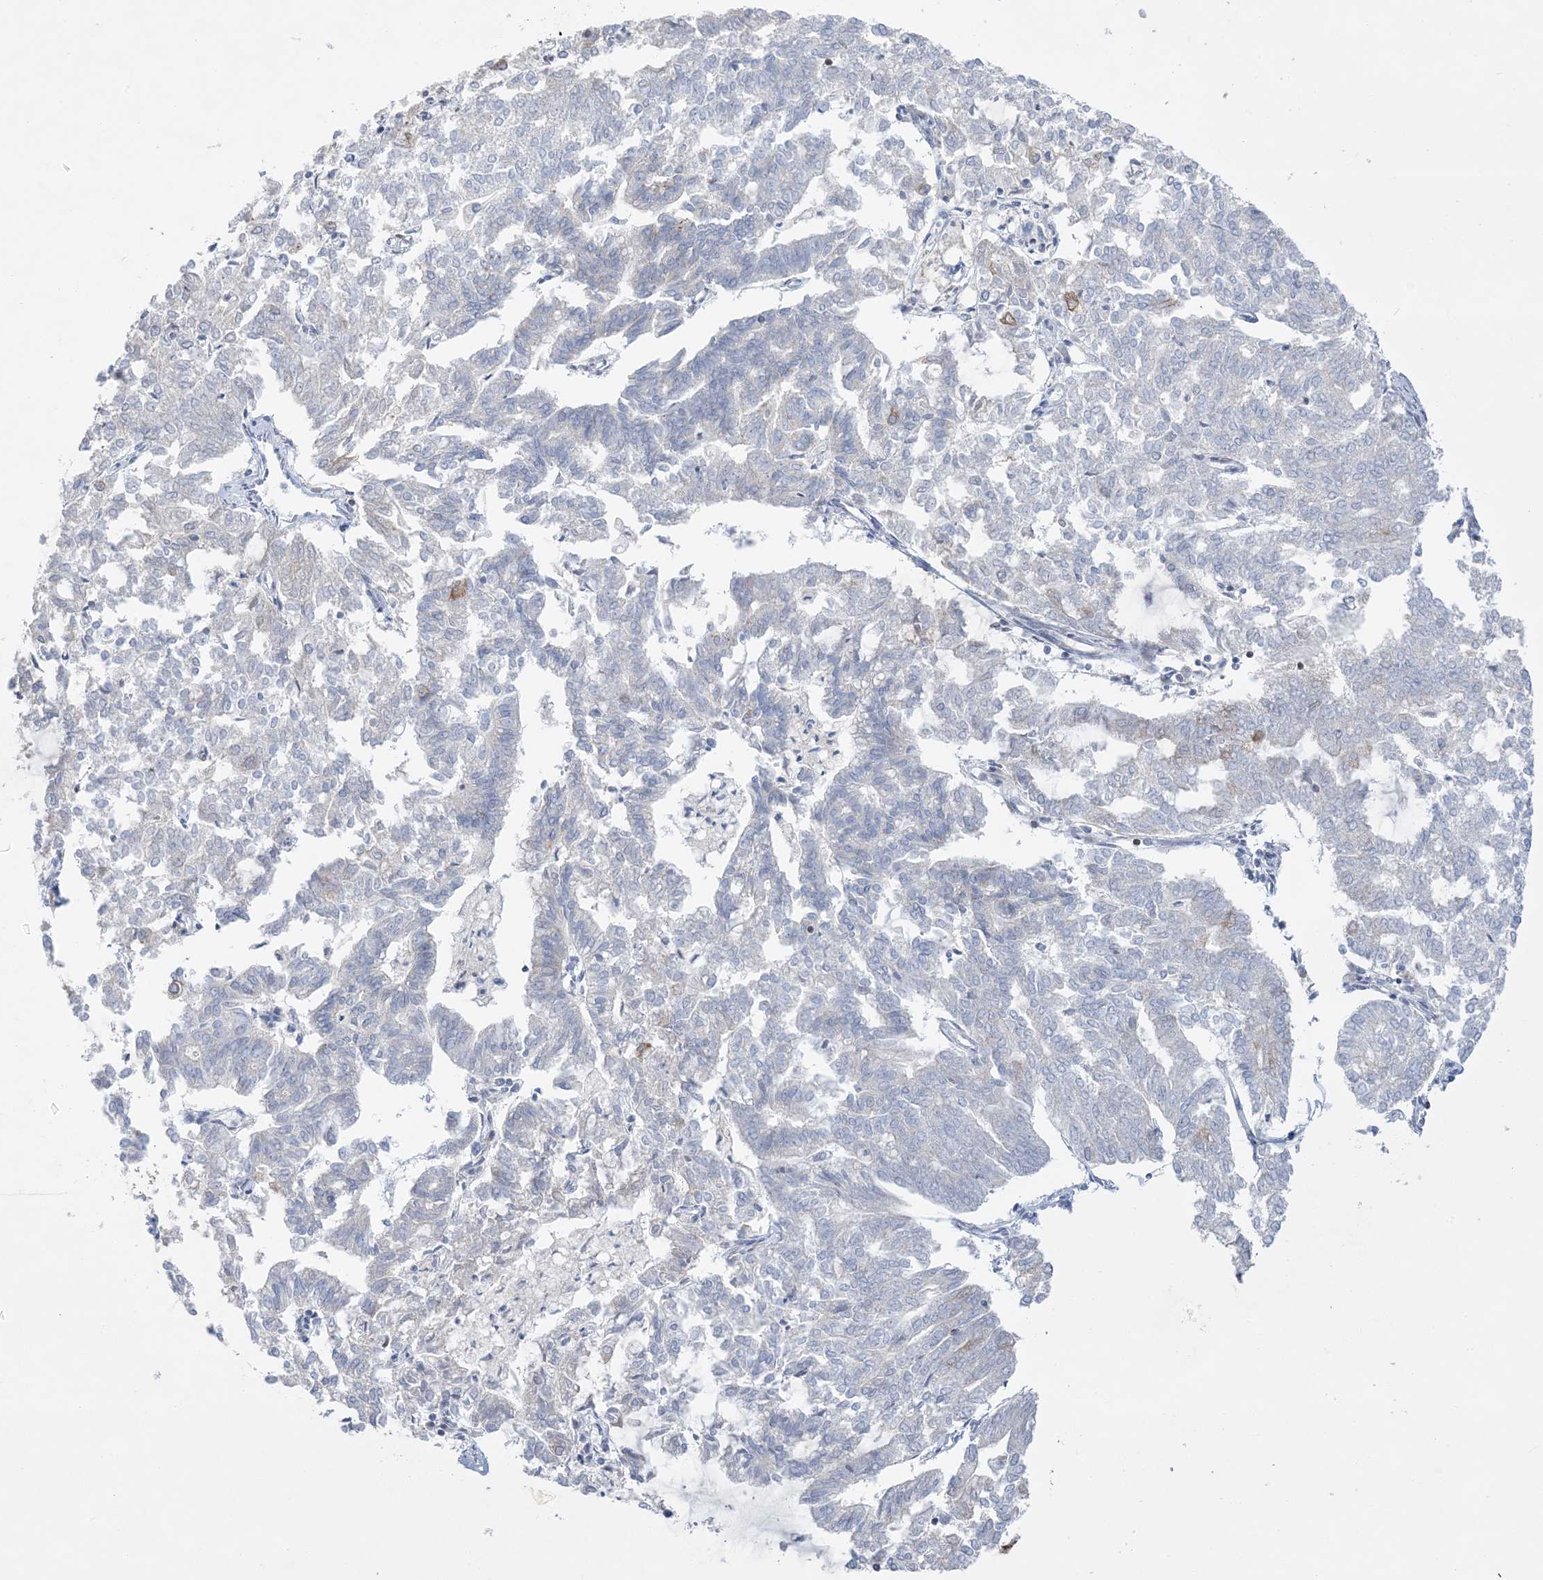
{"staining": {"intensity": "negative", "quantity": "none", "location": "none"}, "tissue": "endometrial cancer", "cell_type": "Tumor cells", "image_type": "cancer", "snomed": [{"axis": "morphology", "description": "Adenocarcinoma, NOS"}, {"axis": "topography", "description": "Endometrium"}], "caption": "The image demonstrates no staining of tumor cells in endometrial adenocarcinoma. (DAB immunohistochemistry (IHC), high magnification).", "gene": "FAM184A", "patient": {"sex": "female", "age": 79}}